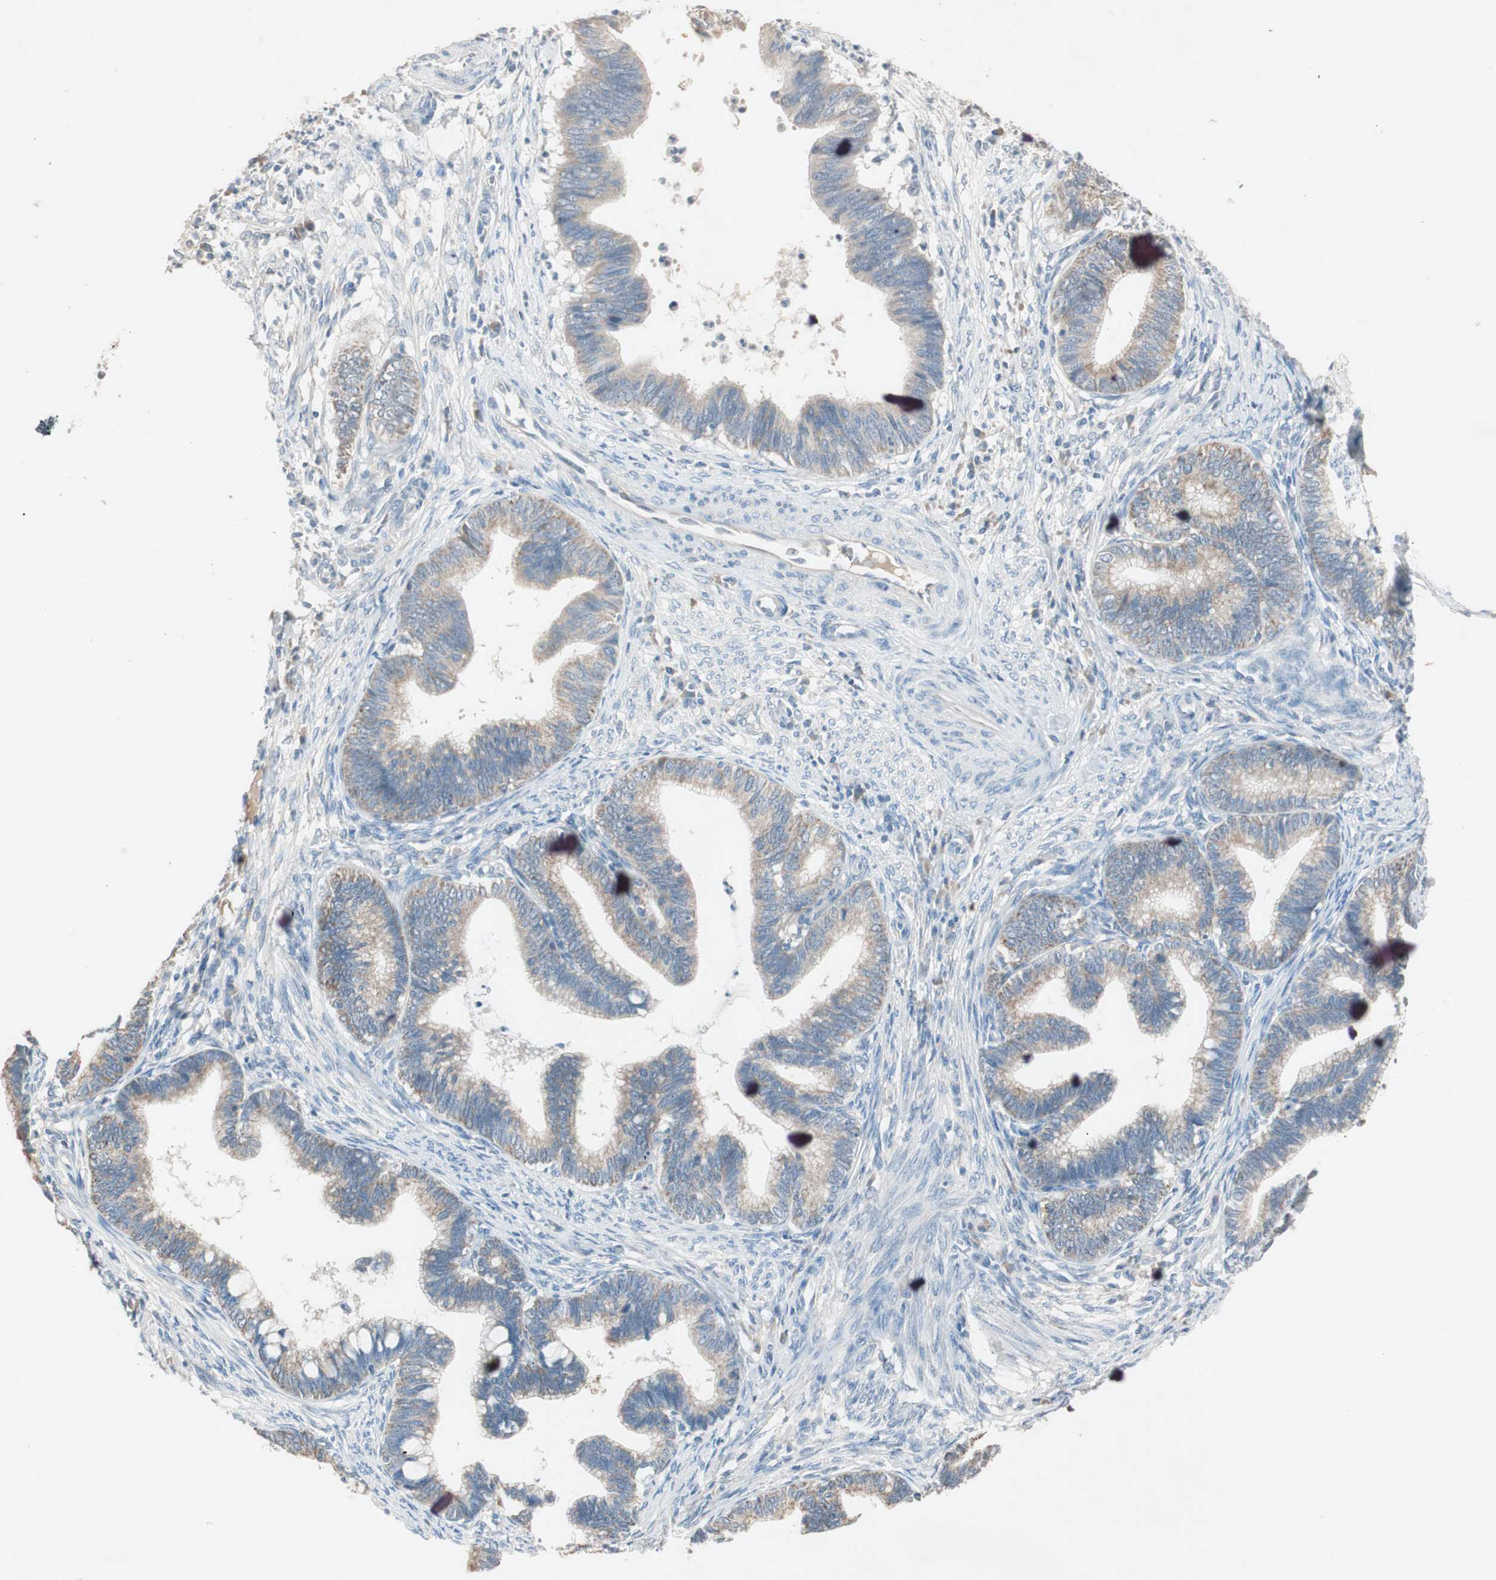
{"staining": {"intensity": "weak", "quantity": ">75%", "location": "cytoplasmic/membranous"}, "tissue": "cervical cancer", "cell_type": "Tumor cells", "image_type": "cancer", "snomed": [{"axis": "morphology", "description": "Adenocarcinoma, NOS"}, {"axis": "topography", "description": "Cervix"}], "caption": "Immunohistochemistry (IHC) staining of cervical adenocarcinoma, which displays low levels of weak cytoplasmic/membranous positivity in about >75% of tumor cells indicating weak cytoplasmic/membranous protein positivity. The staining was performed using DAB (3,3'-diaminobenzidine) (brown) for protein detection and nuclei were counterstained in hematoxylin (blue).", "gene": "KHK", "patient": {"sex": "female", "age": 36}}